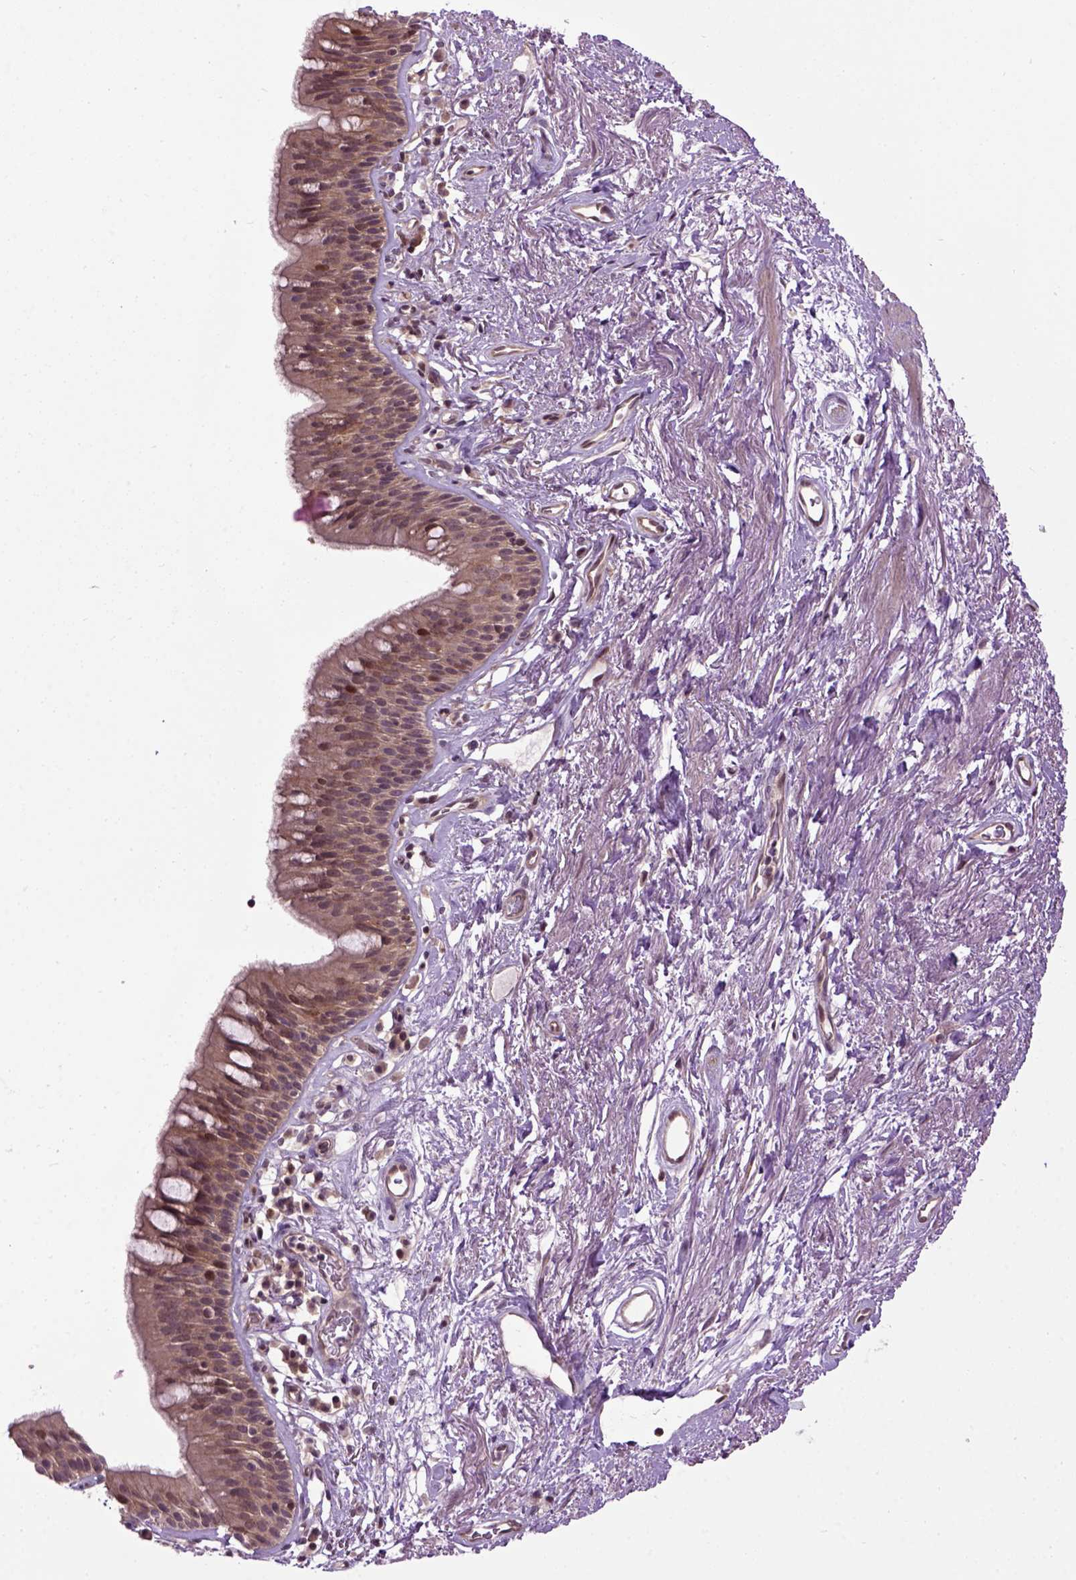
{"staining": {"intensity": "moderate", "quantity": "<25%", "location": "cytoplasmic/membranous,nuclear"}, "tissue": "bronchus", "cell_type": "Respiratory epithelial cells", "image_type": "normal", "snomed": [{"axis": "morphology", "description": "Normal tissue, NOS"}, {"axis": "topography", "description": "Cartilage tissue"}, {"axis": "topography", "description": "Bronchus"}], "caption": "Respiratory epithelial cells show low levels of moderate cytoplasmic/membranous,nuclear staining in approximately <25% of cells in unremarkable bronchus. (DAB (3,3'-diaminobenzidine) IHC, brown staining for protein, blue staining for nuclei).", "gene": "WDR48", "patient": {"sex": "male", "age": 58}}